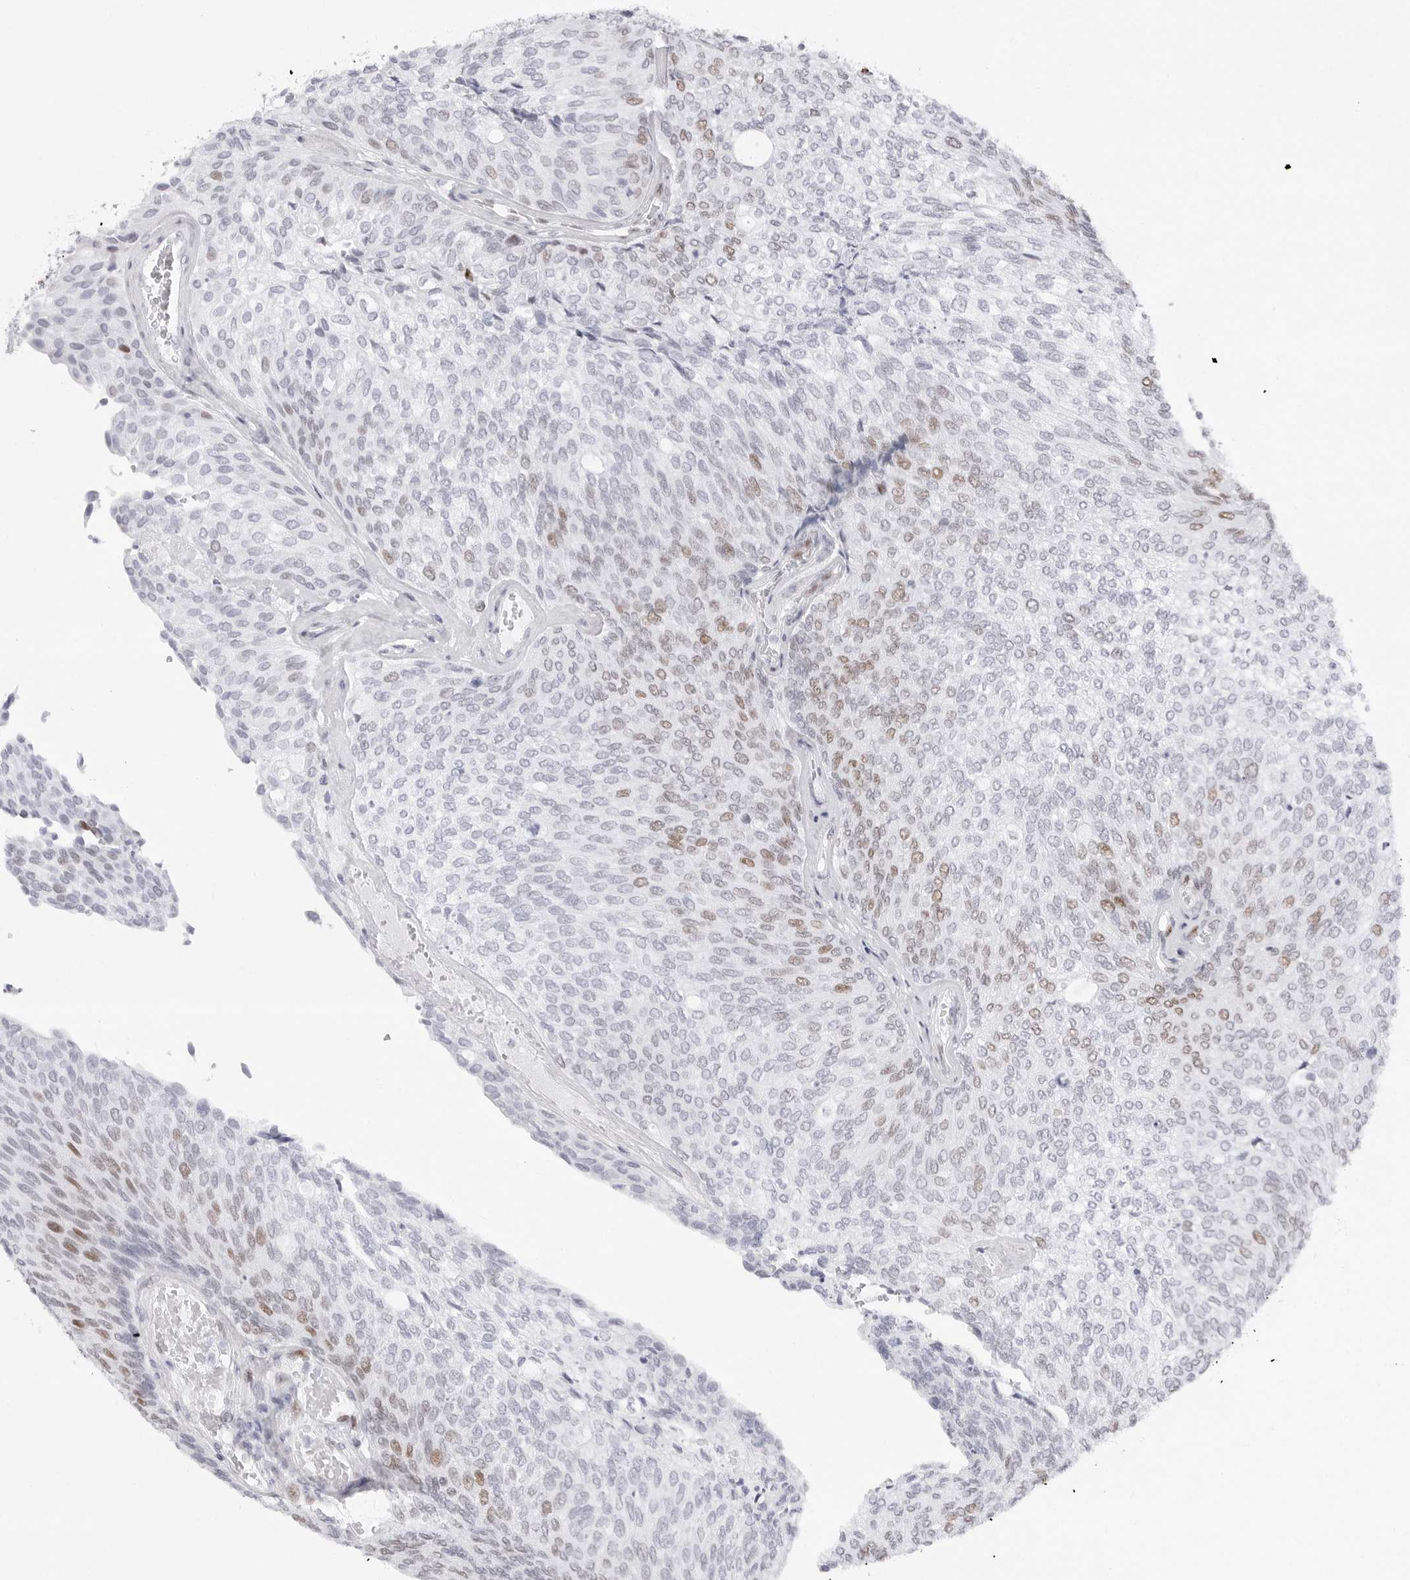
{"staining": {"intensity": "moderate", "quantity": "<25%", "location": "nuclear"}, "tissue": "urothelial cancer", "cell_type": "Tumor cells", "image_type": "cancer", "snomed": [{"axis": "morphology", "description": "Urothelial carcinoma, Low grade"}, {"axis": "topography", "description": "Urinary bladder"}], "caption": "A low amount of moderate nuclear staining is appreciated in approximately <25% of tumor cells in urothelial carcinoma (low-grade) tissue.", "gene": "NASP", "patient": {"sex": "female", "age": 79}}